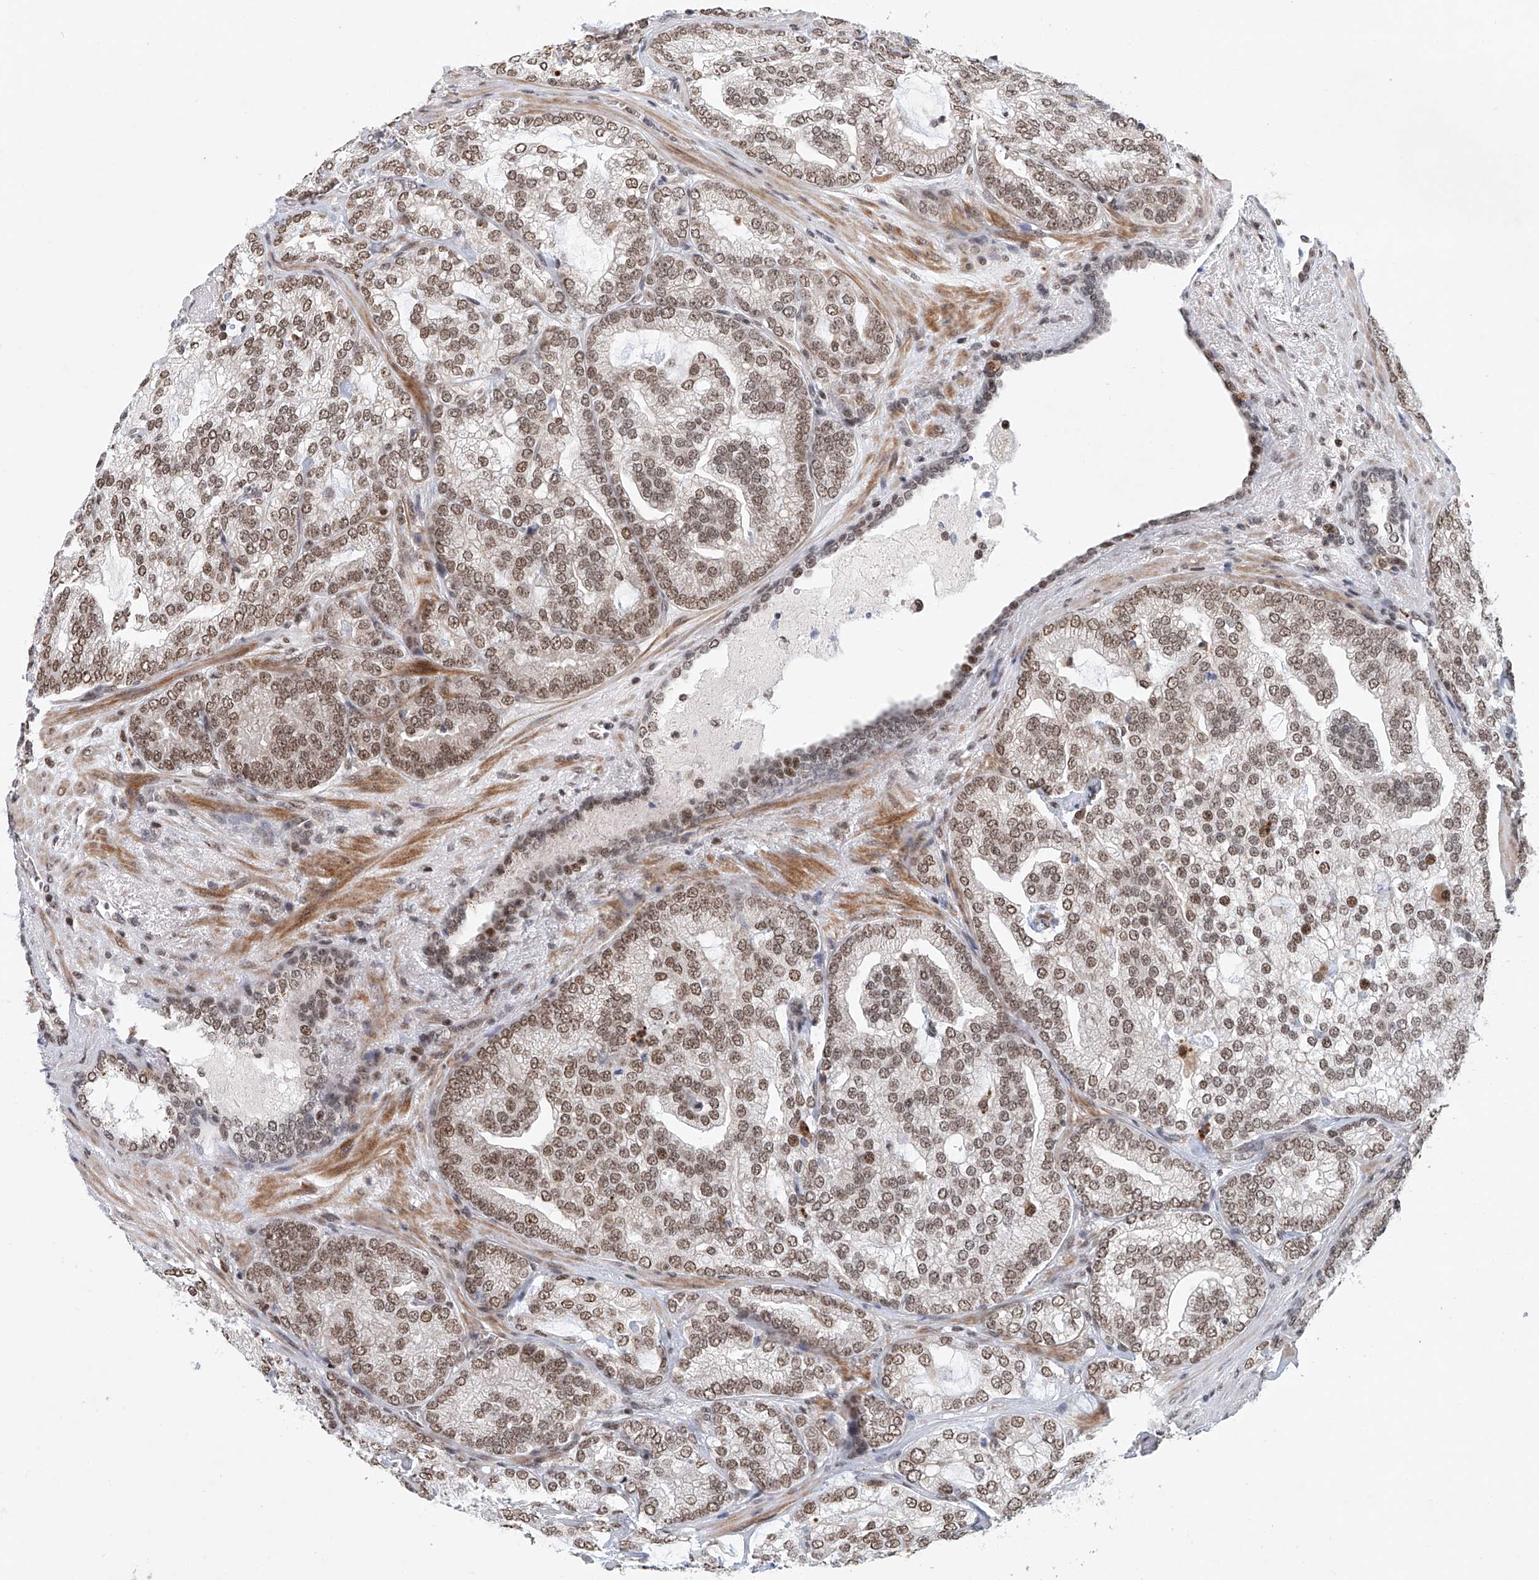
{"staining": {"intensity": "moderate", "quantity": ">75%", "location": "nuclear"}, "tissue": "prostate cancer", "cell_type": "Tumor cells", "image_type": "cancer", "snomed": [{"axis": "morphology", "description": "Normal morphology"}, {"axis": "morphology", "description": "Adenocarcinoma, Low grade"}, {"axis": "topography", "description": "Prostate"}], "caption": "Prostate cancer (low-grade adenocarcinoma) stained with a brown dye displays moderate nuclear positive staining in about >75% of tumor cells.", "gene": "ZNF470", "patient": {"sex": "male", "age": 72}}